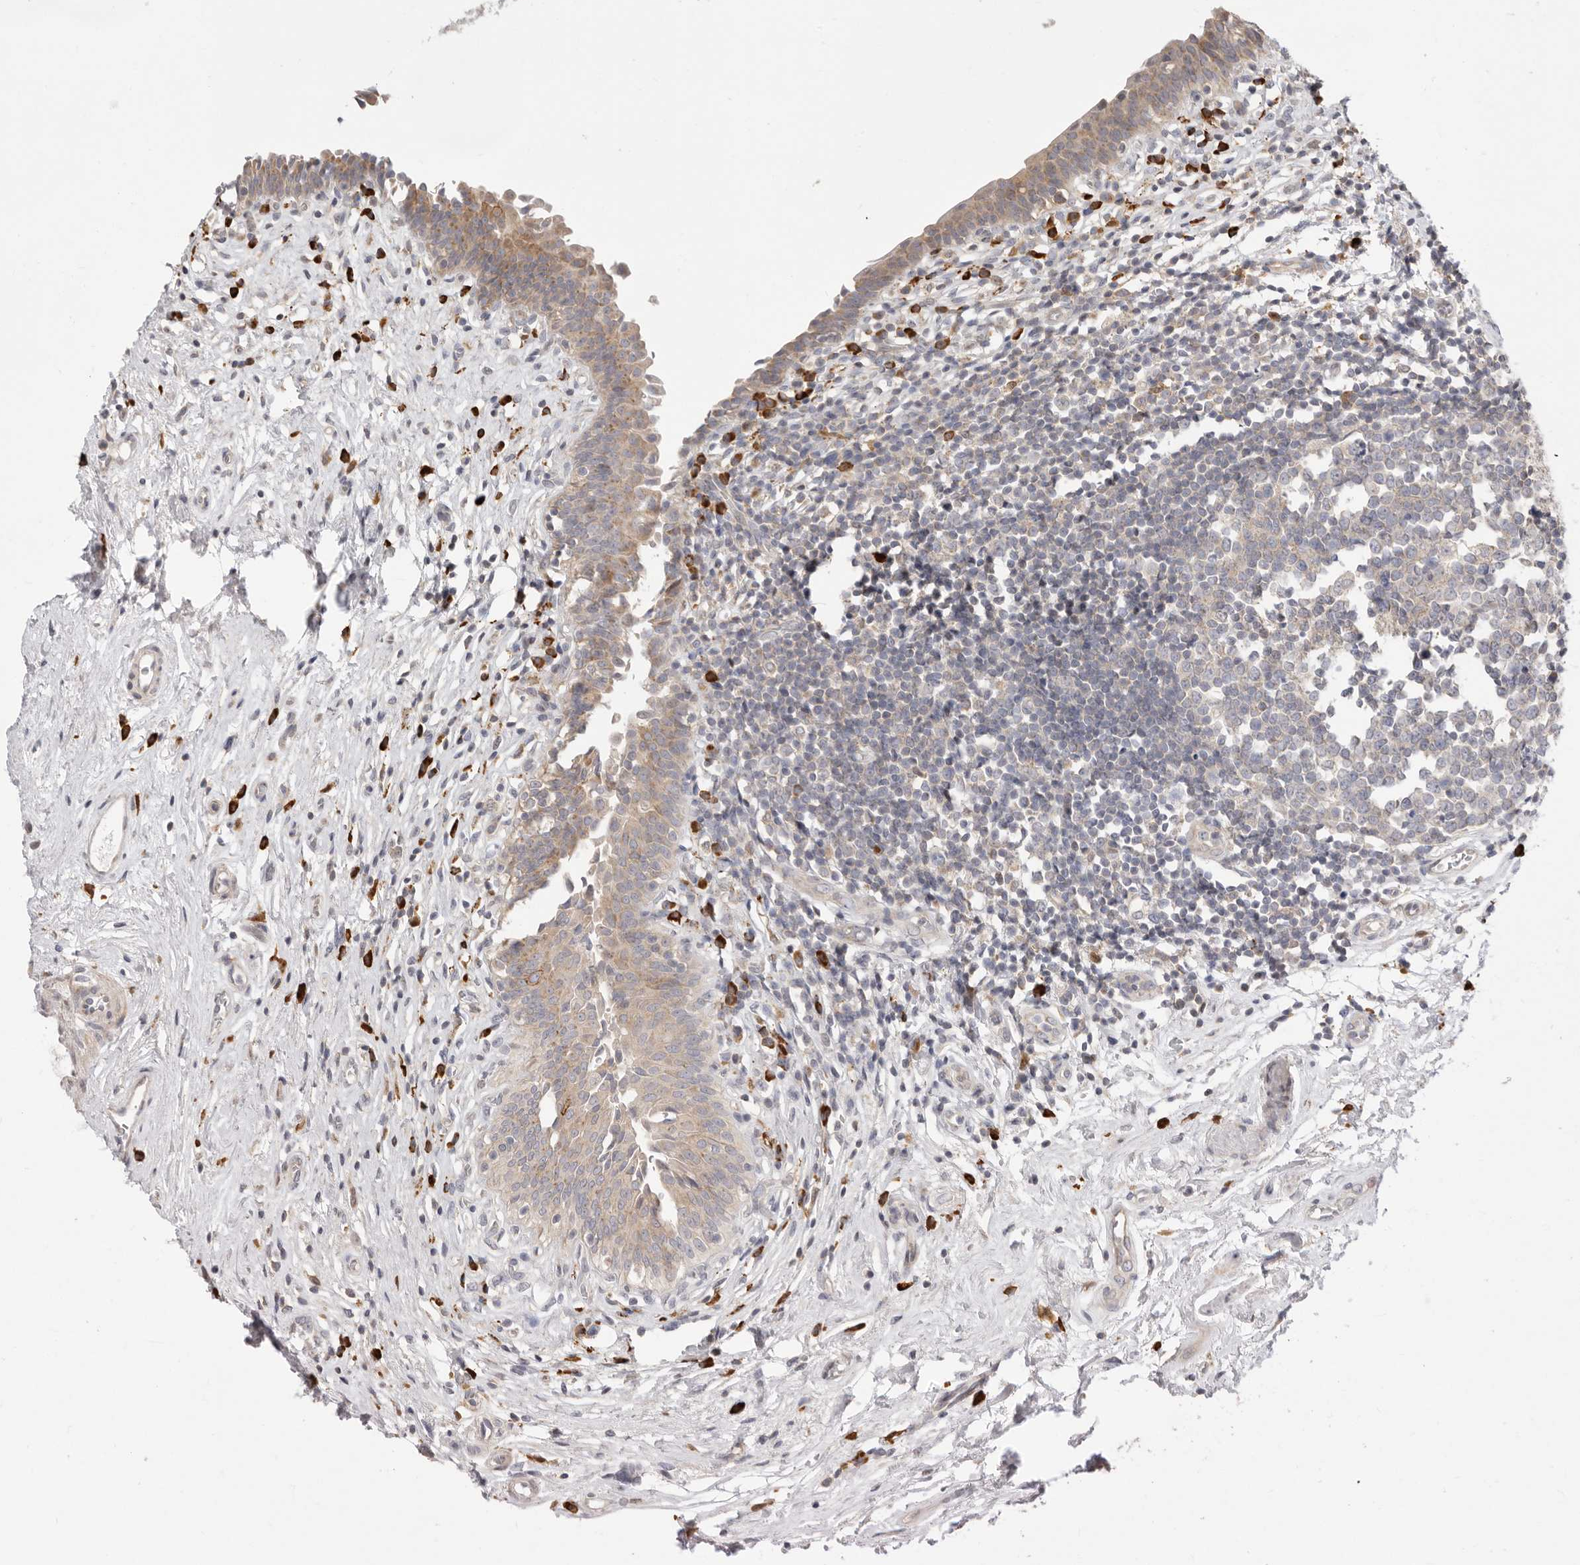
{"staining": {"intensity": "moderate", "quantity": ">75%", "location": "cytoplasmic/membranous"}, "tissue": "urinary bladder", "cell_type": "Urothelial cells", "image_type": "normal", "snomed": [{"axis": "morphology", "description": "Normal tissue, NOS"}, {"axis": "topography", "description": "Urinary bladder"}], "caption": "The micrograph shows immunohistochemical staining of unremarkable urinary bladder. There is moderate cytoplasmic/membranous expression is seen in about >75% of urothelial cells.", "gene": "USH1C", "patient": {"sex": "male", "age": 83}}